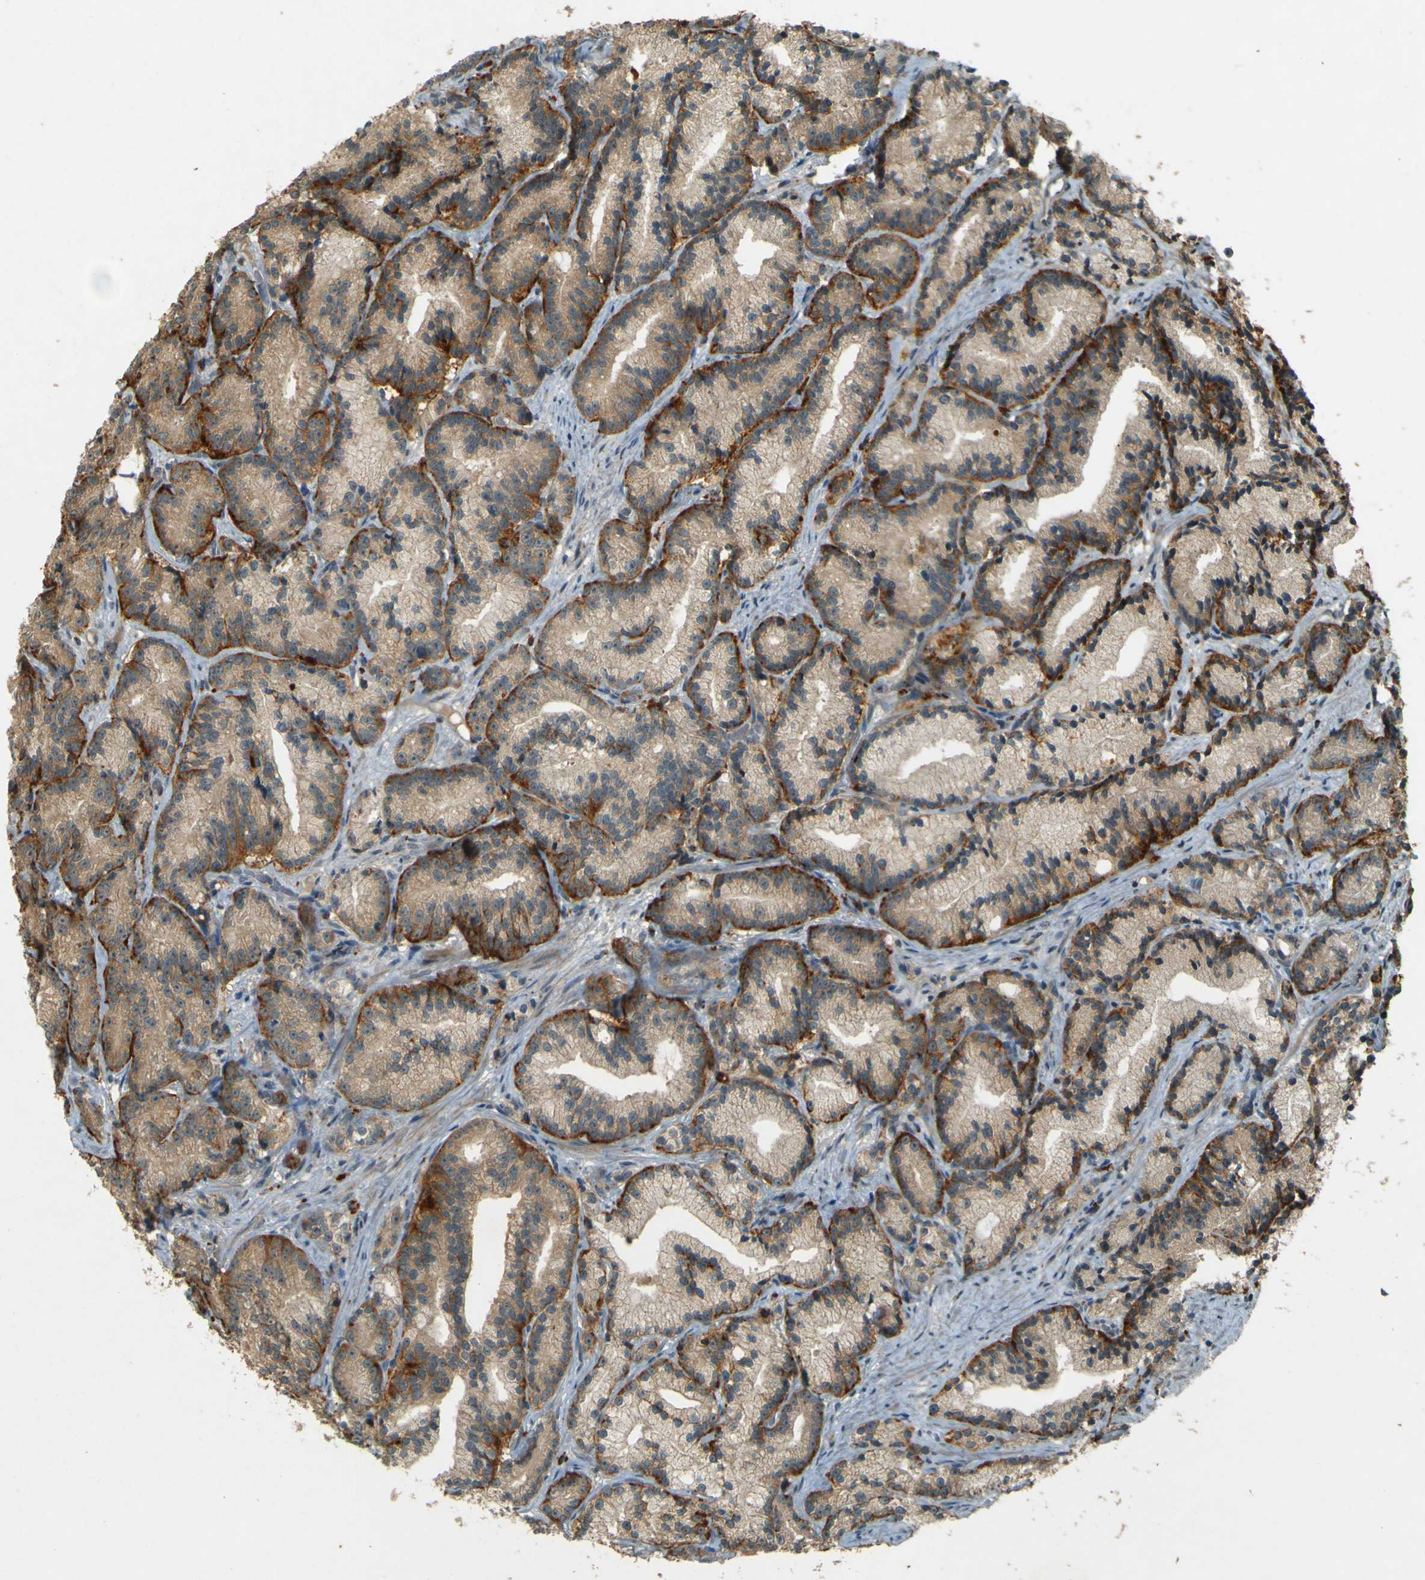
{"staining": {"intensity": "weak", "quantity": ">75%", "location": "cytoplasmic/membranous"}, "tissue": "prostate cancer", "cell_type": "Tumor cells", "image_type": "cancer", "snomed": [{"axis": "morphology", "description": "Adenocarcinoma, Low grade"}, {"axis": "topography", "description": "Prostate"}], "caption": "This is a histology image of IHC staining of prostate cancer (low-grade adenocarcinoma), which shows weak expression in the cytoplasmic/membranous of tumor cells.", "gene": "MPDZ", "patient": {"sex": "male", "age": 89}}